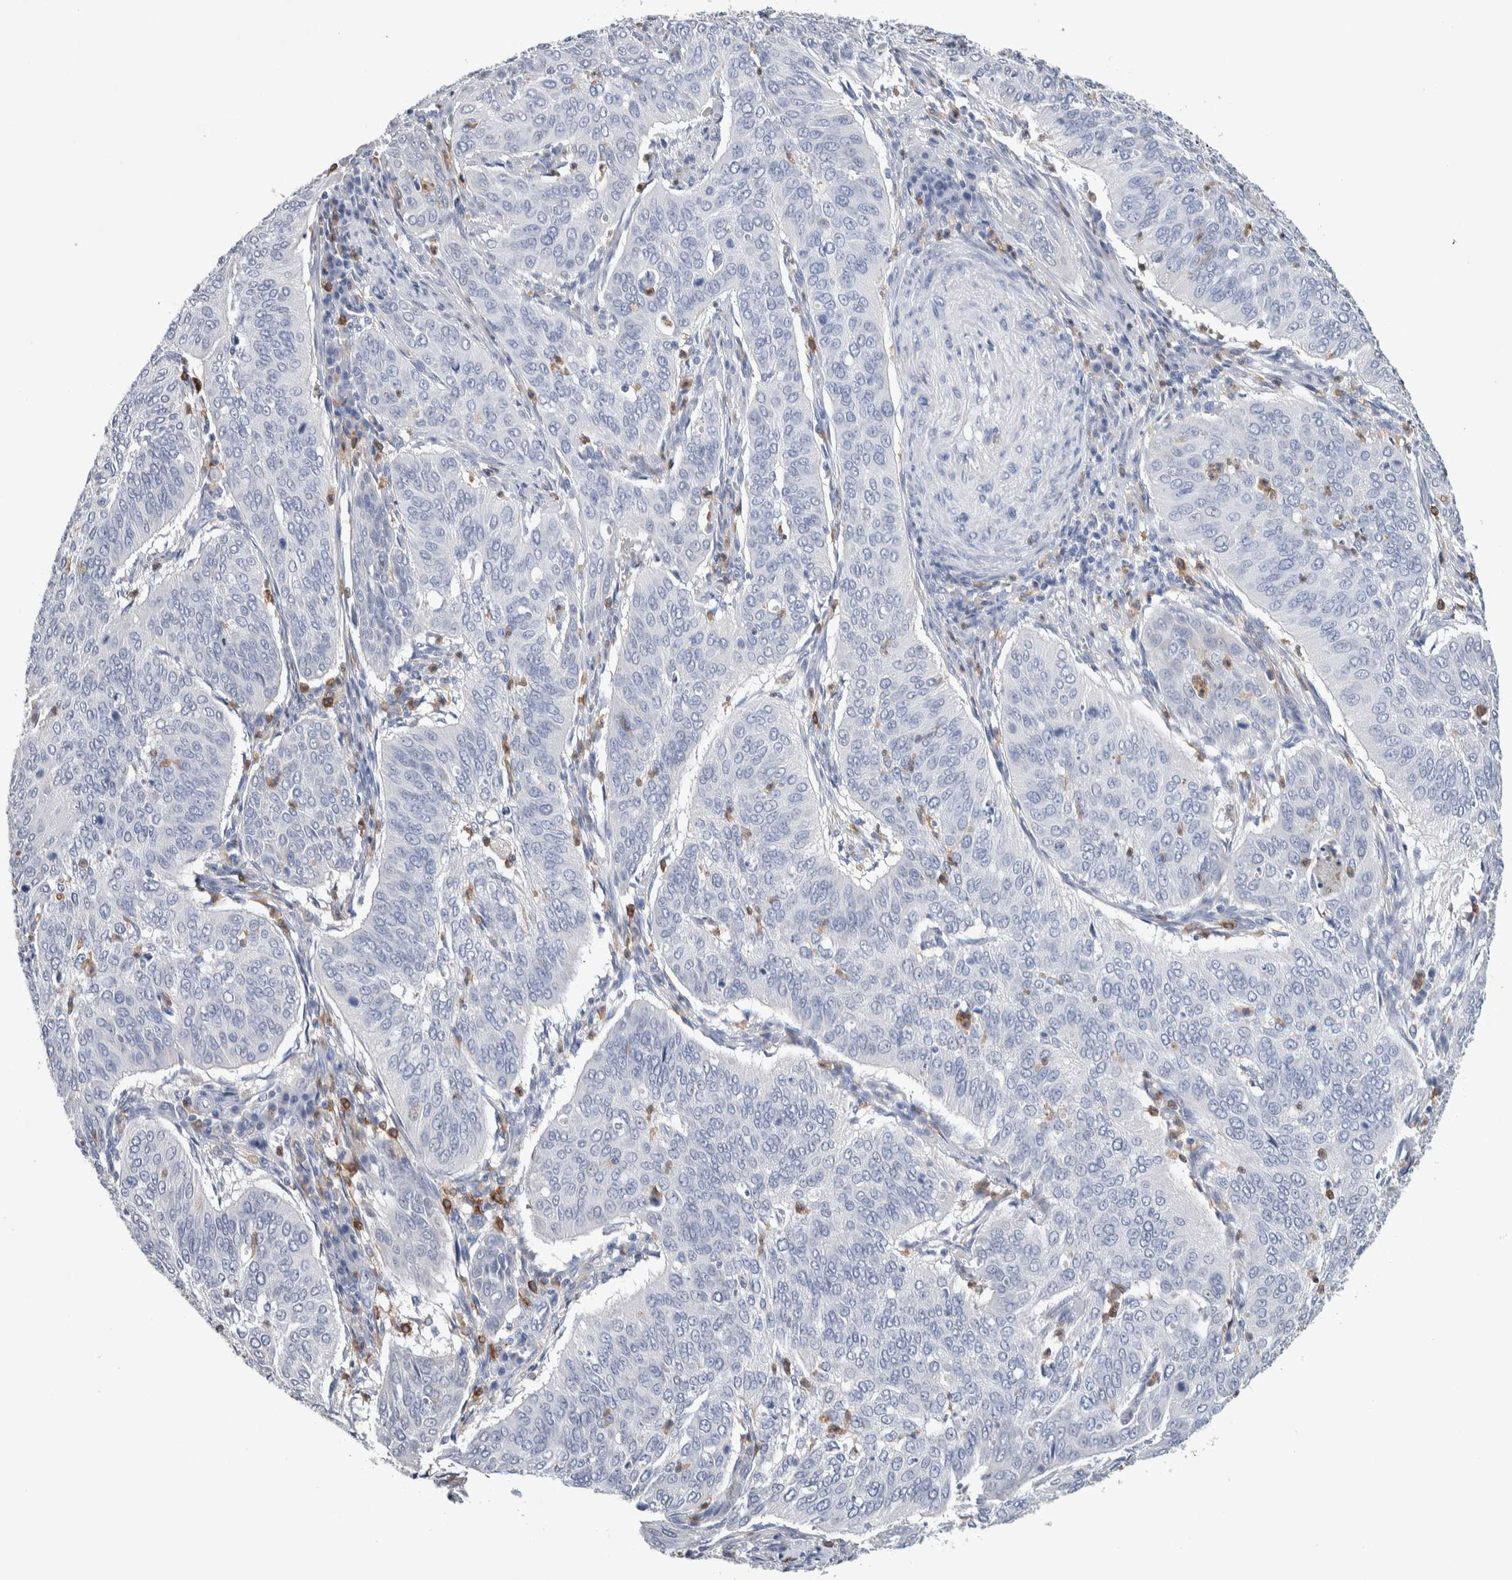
{"staining": {"intensity": "negative", "quantity": "none", "location": "none"}, "tissue": "cervical cancer", "cell_type": "Tumor cells", "image_type": "cancer", "snomed": [{"axis": "morphology", "description": "Normal tissue, NOS"}, {"axis": "morphology", "description": "Squamous cell carcinoma, NOS"}, {"axis": "topography", "description": "Cervix"}], "caption": "Cervical squamous cell carcinoma was stained to show a protein in brown. There is no significant expression in tumor cells.", "gene": "NCF2", "patient": {"sex": "female", "age": 39}}